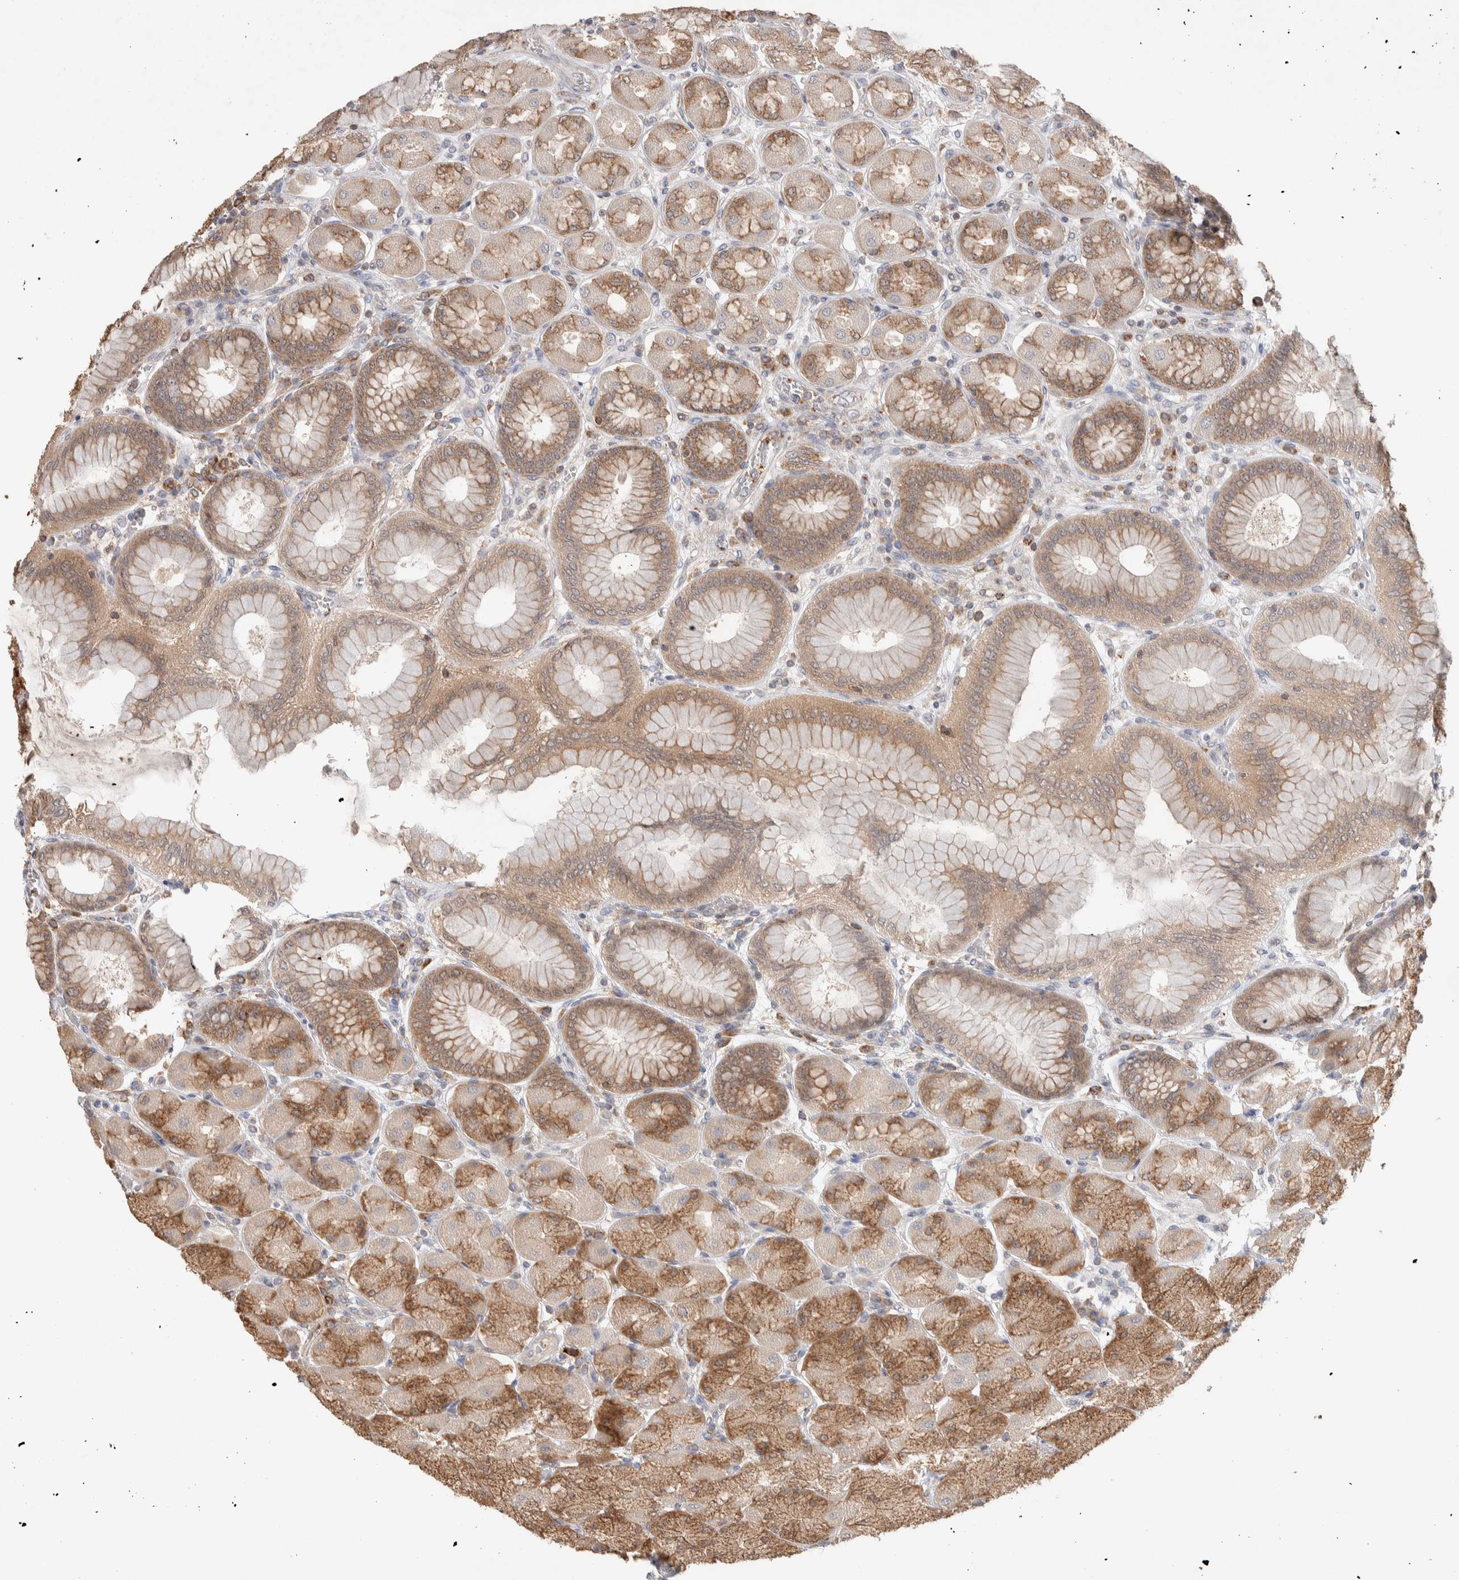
{"staining": {"intensity": "moderate", "quantity": ">75%", "location": "cytoplasmic/membranous"}, "tissue": "stomach", "cell_type": "Glandular cells", "image_type": "normal", "snomed": [{"axis": "morphology", "description": "Normal tissue, NOS"}, {"axis": "topography", "description": "Stomach, upper"}], "caption": "Immunohistochemistry (IHC) staining of unremarkable stomach, which shows medium levels of moderate cytoplasmic/membranous positivity in about >75% of glandular cells indicating moderate cytoplasmic/membranous protein expression. The staining was performed using DAB (3,3'-diaminobenzidine) (brown) for protein detection and nuclei were counterstained in hematoxylin (blue).", "gene": "DEPTOR", "patient": {"sex": "female", "age": 56}}